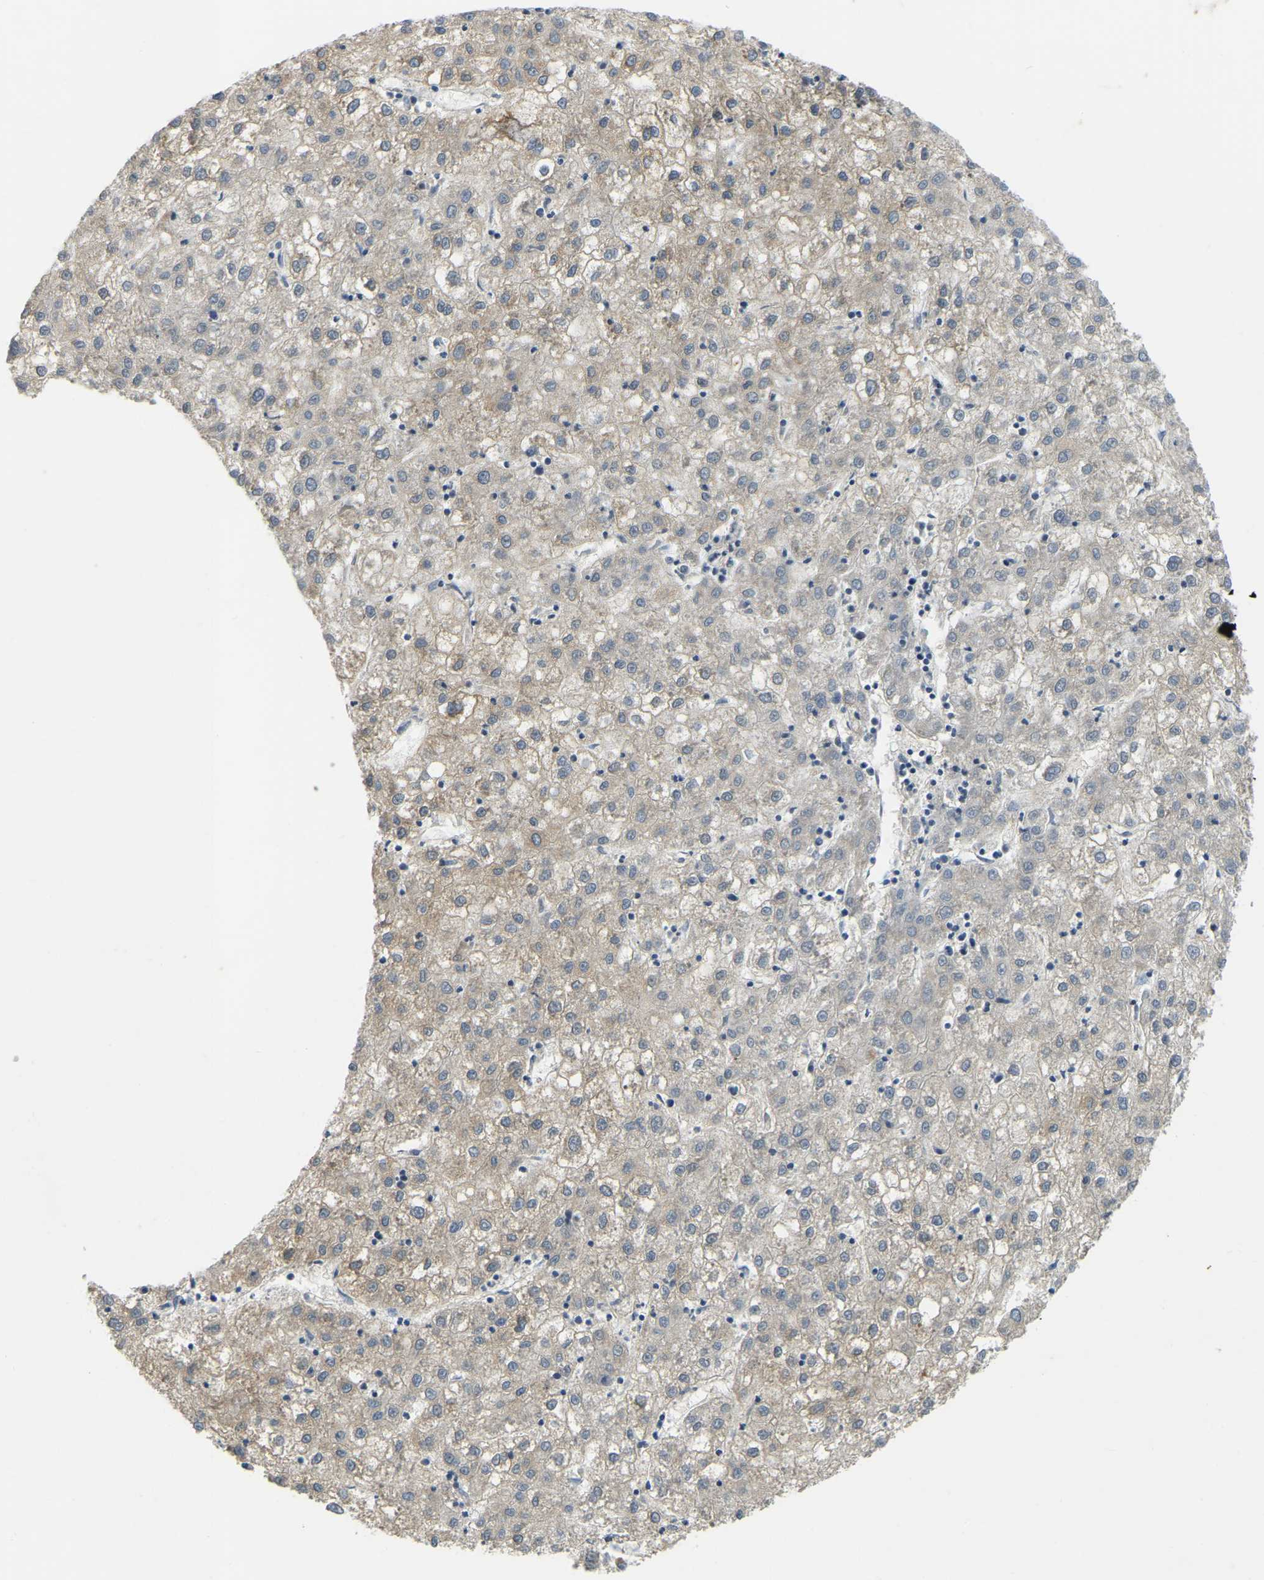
{"staining": {"intensity": "weak", "quantity": "<25%", "location": "cytoplasmic/membranous"}, "tissue": "liver cancer", "cell_type": "Tumor cells", "image_type": "cancer", "snomed": [{"axis": "morphology", "description": "Carcinoma, Hepatocellular, NOS"}, {"axis": "topography", "description": "Liver"}], "caption": "Tumor cells are negative for protein expression in human liver hepatocellular carcinoma.", "gene": "AHNAK", "patient": {"sex": "male", "age": 72}}